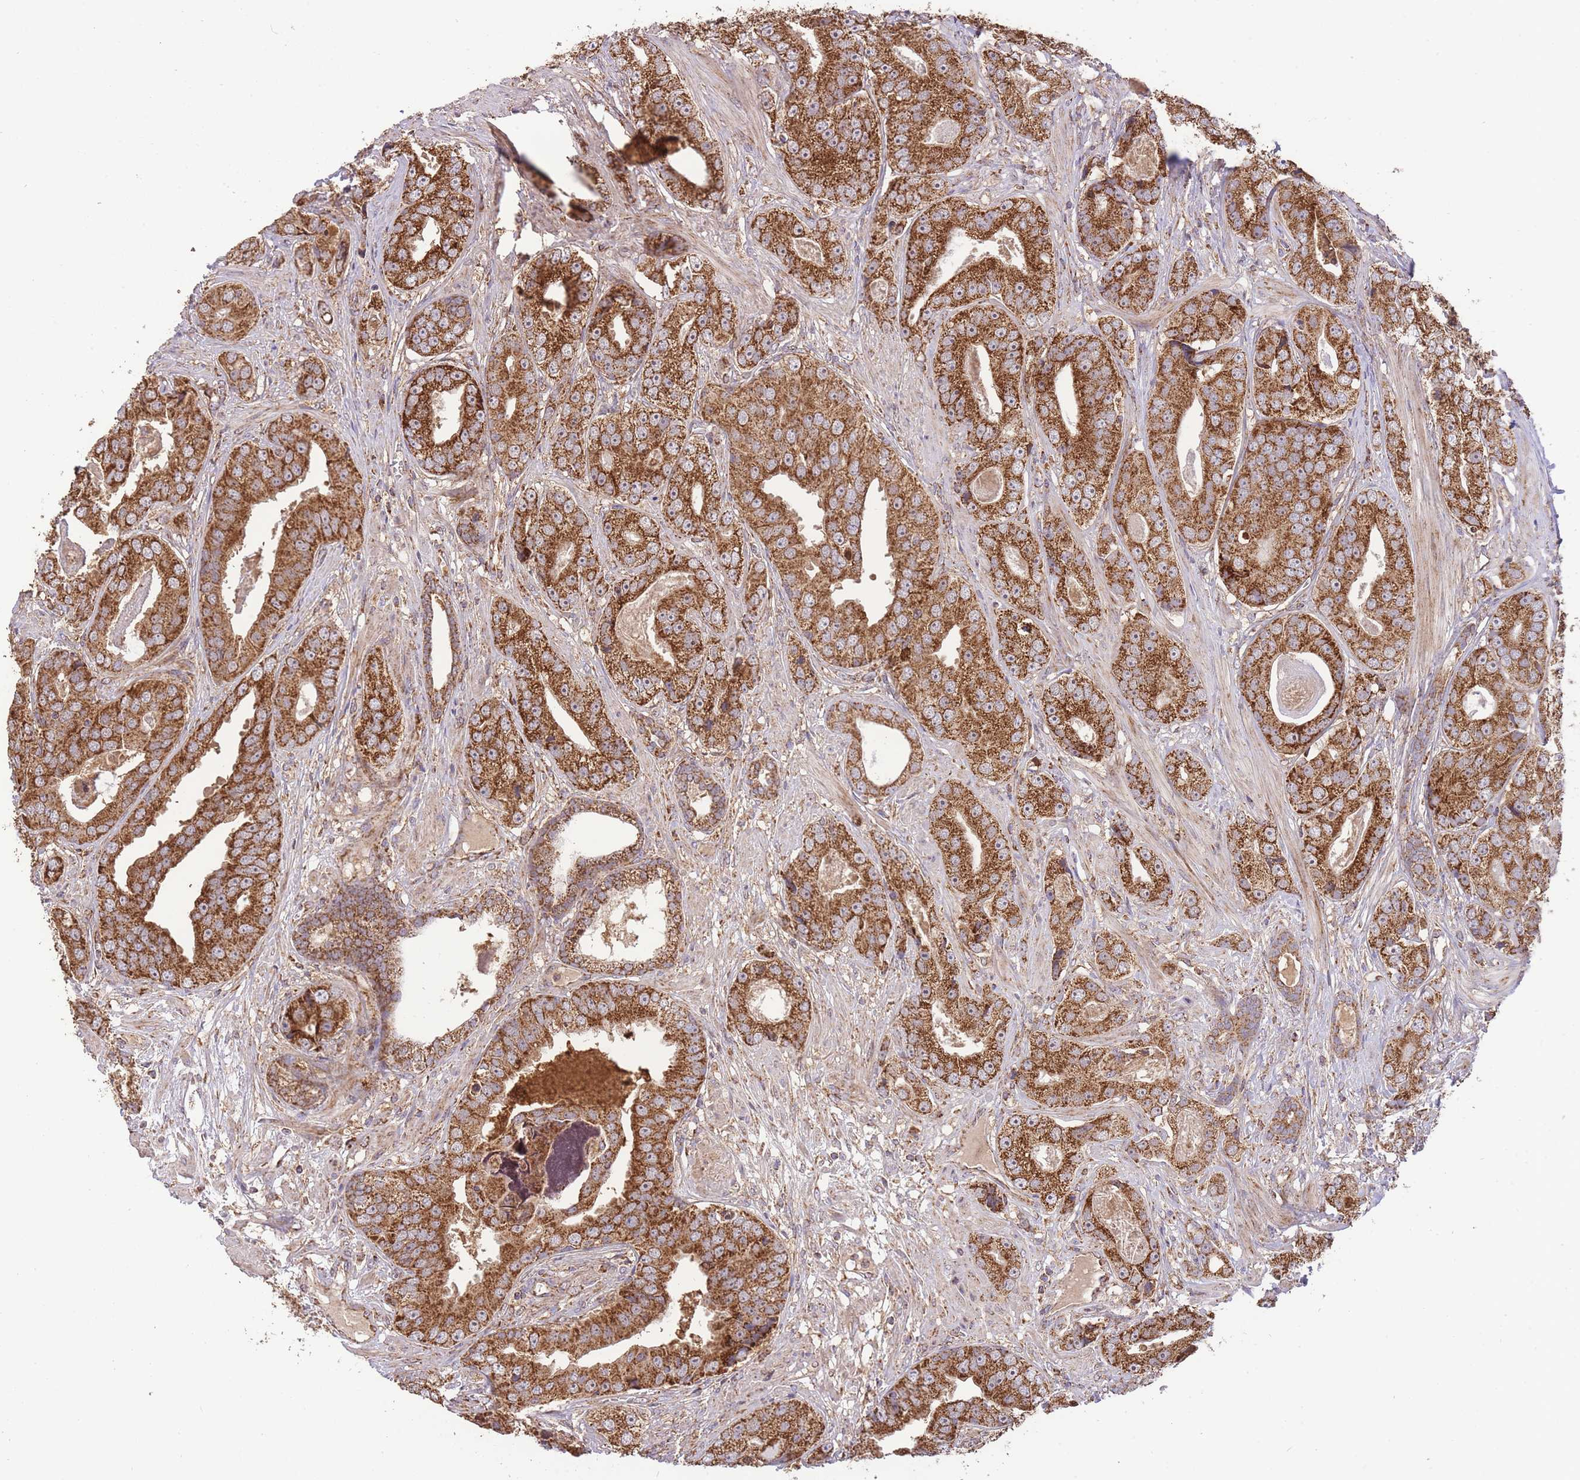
{"staining": {"intensity": "strong", "quantity": ">75%", "location": "cytoplasmic/membranous"}, "tissue": "prostate cancer", "cell_type": "Tumor cells", "image_type": "cancer", "snomed": [{"axis": "morphology", "description": "Adenocarcinoma, High grade"}, {"axis": "topography", "description": "Prostate"}], "caption": "There is high levels of strong cytoplasmic/membranous staining in tumor cells of prostate cancer, as demonstrated by immunohistochemical staining (brown color).", "gene": "PREP", "patient": {"sex": "male", "age": 71}}